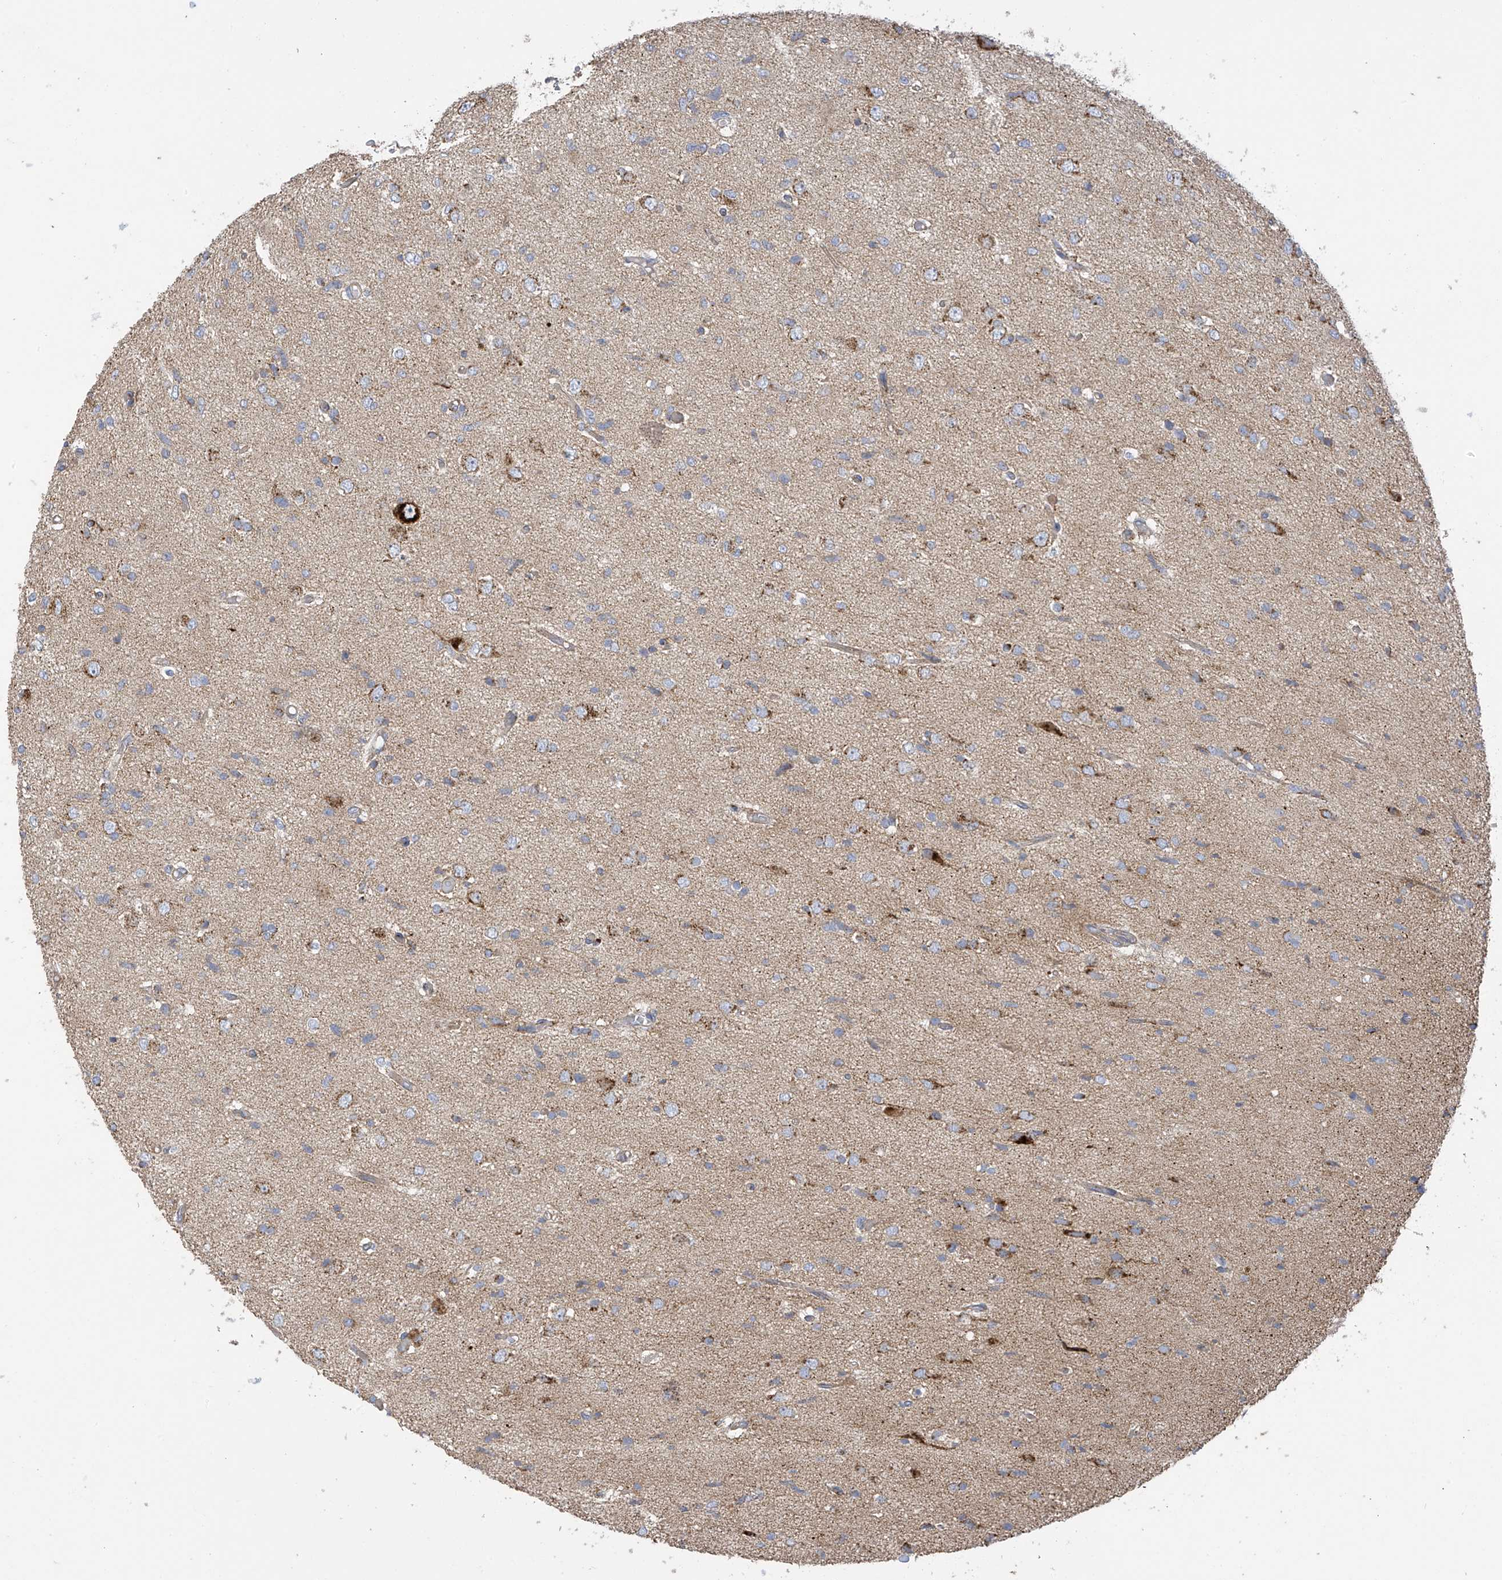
{"staining": {"intensity": "negative", "quantity": "none", "location": "none"}, "tissue": "glioma", "cell_type": "Tumor cells", "image_type": "cancer", "snomed": [{"axis": "morphology", "description": "Glioma, malignant, High grade"}, {"axis": "topography", "description": "Brain"}], "caption": "Tumor cells are negative for brown protein staining in glioma.", "gene": "ITM2B", "patient": {"sex": "female", "age": 59}}